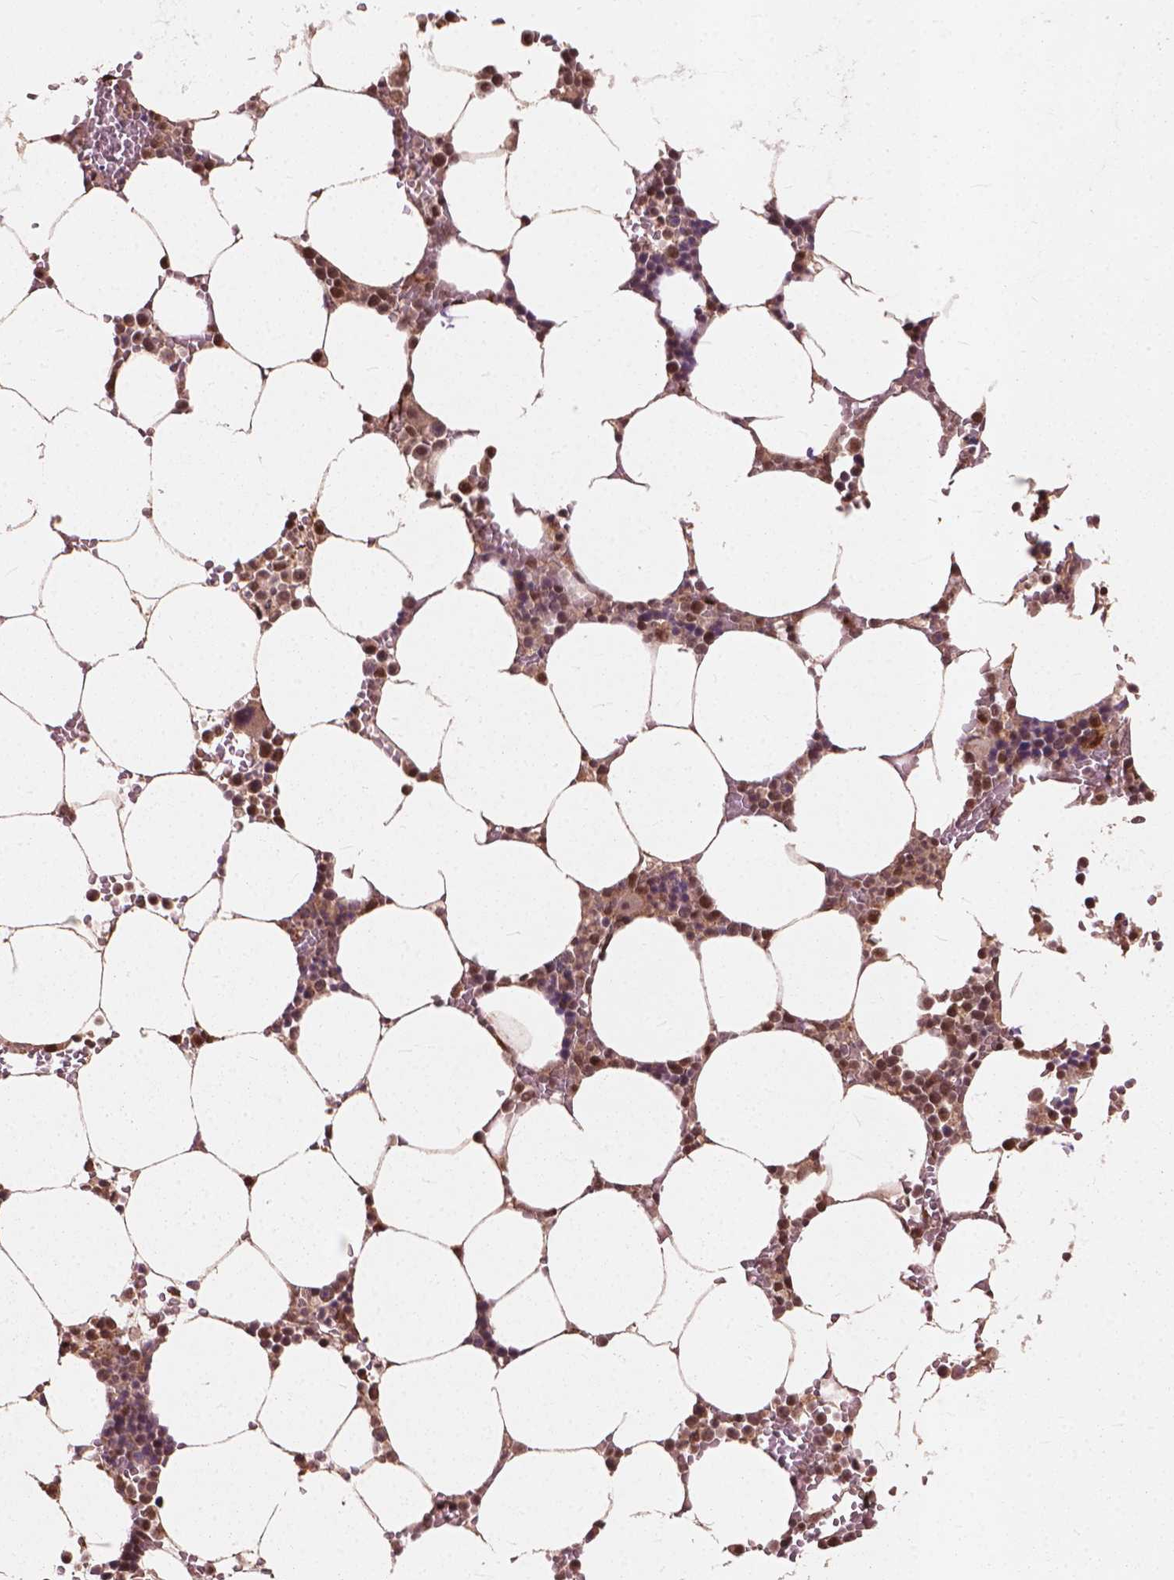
{"staining": {"intensity": "moderate", "quantity": ">75%", "location": "nuclear"}, "tissue": "bone marrow", "cell_type": "Hematopoietic cells", "image_type": "normal", "snomed": [{"axis": "morphology", "description": "Normal tissue, NOS"}, {"axis": "topography", "description": "Bone marrow"}], "caption": "Protein expression analysis of normal human bone marrow reveals moderate nuclear expression in about >75% of hematopoietic cells. Nuclei are stained in blue.", "gene": "SSU72", "patient": {"sex": "female", "age": 52}}